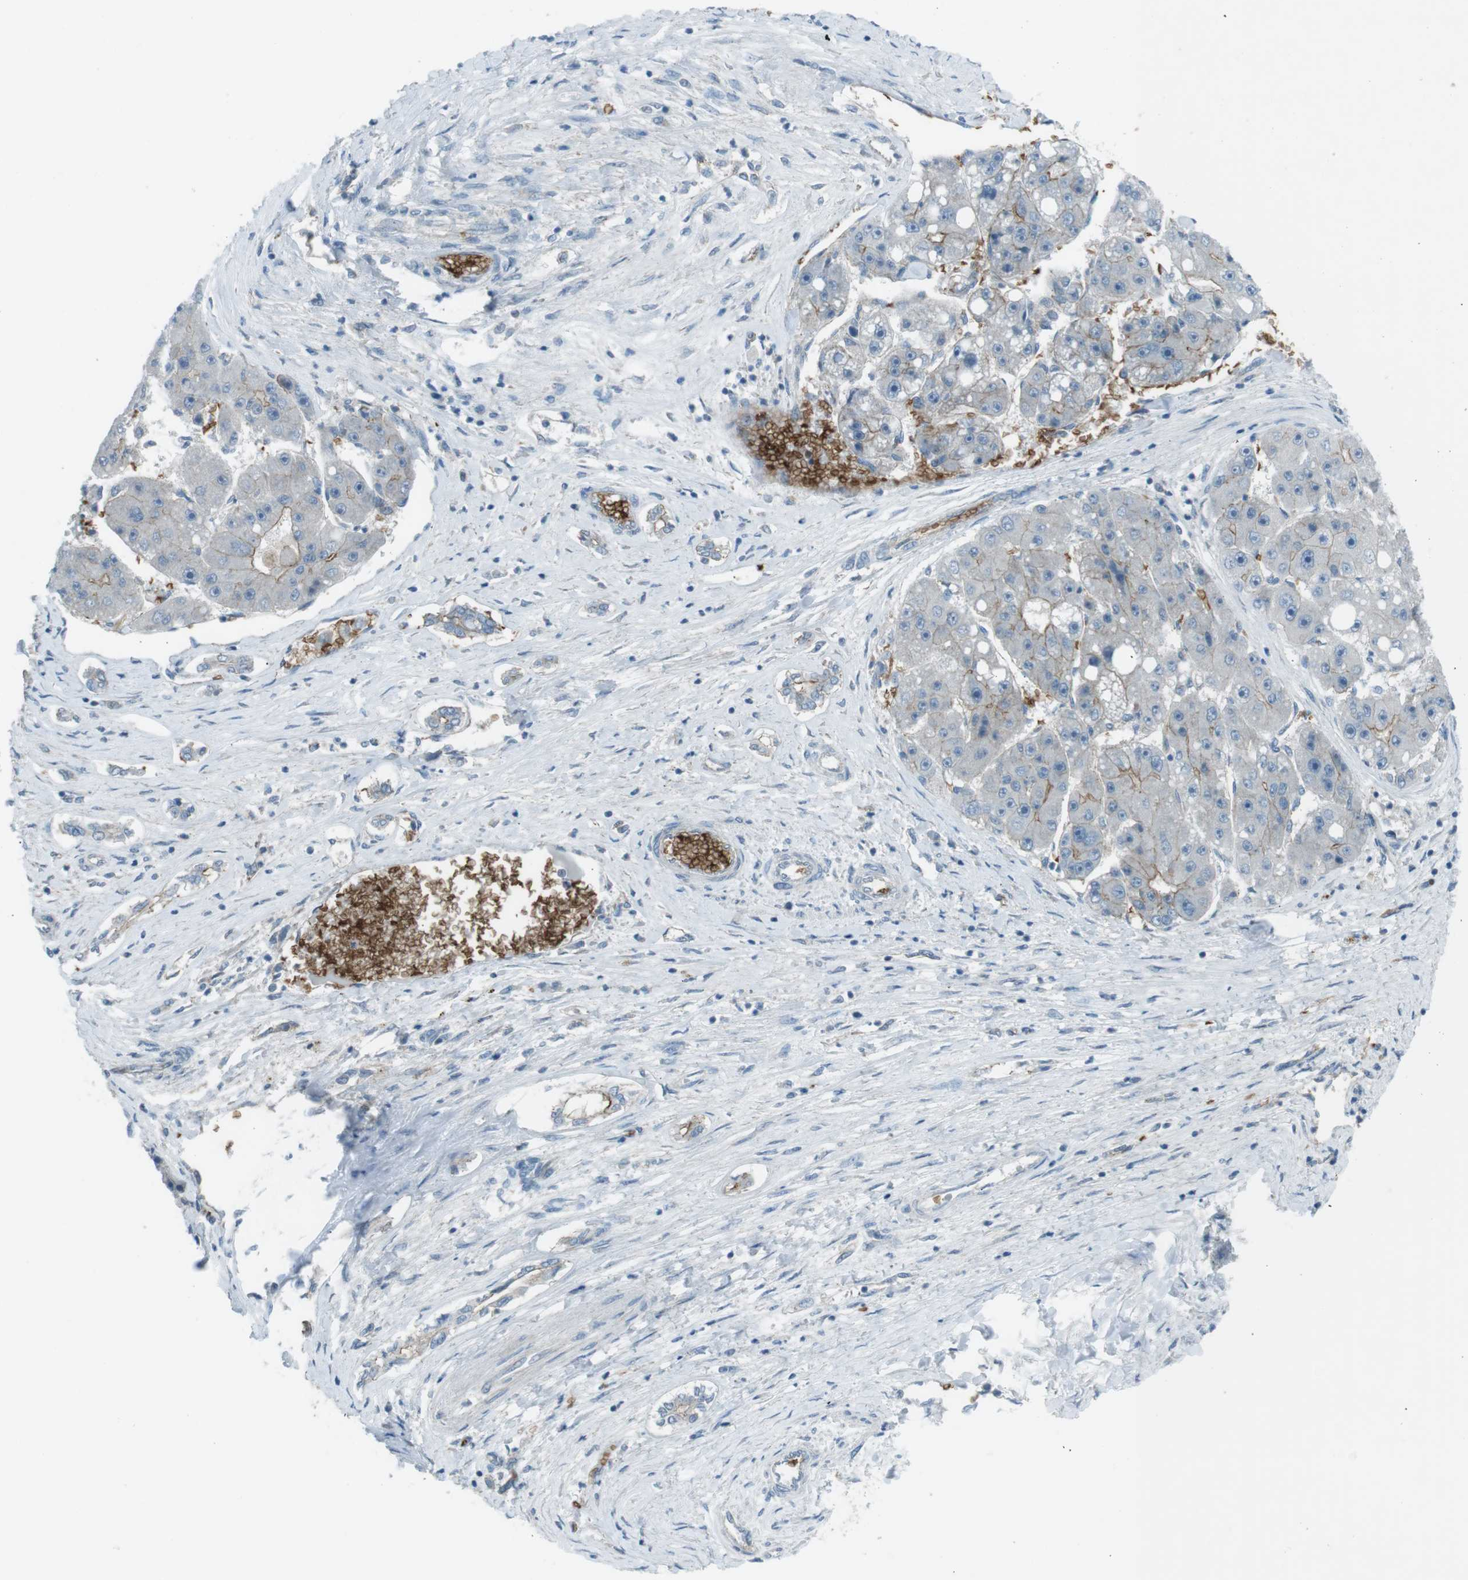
{"staining": {"intensity": "weak", "quantity": "25%-75%", "location": "cytoplasmic/membranous"}, "tissue": "liver cancer", "cell_type": "Tumor cells", "image_type": "cancer", "snomed": [{"axis": "morphology", "description": "Carcinoma, Hepatocellular, NOS"}, {"axis": "topography", "description": "Liver"}], "caption": "Protein staining of liver cancer tissue shows weak cytoplasmic/membranous positivity in approximately 25%-75% of tumor cells. (DAB (3,3'-diaminobenzidine) IHC, brown staining for protein, blue staining for nuclei).", "gene": "SPTA1", "patient": {"sex": "female", "age": 61}}